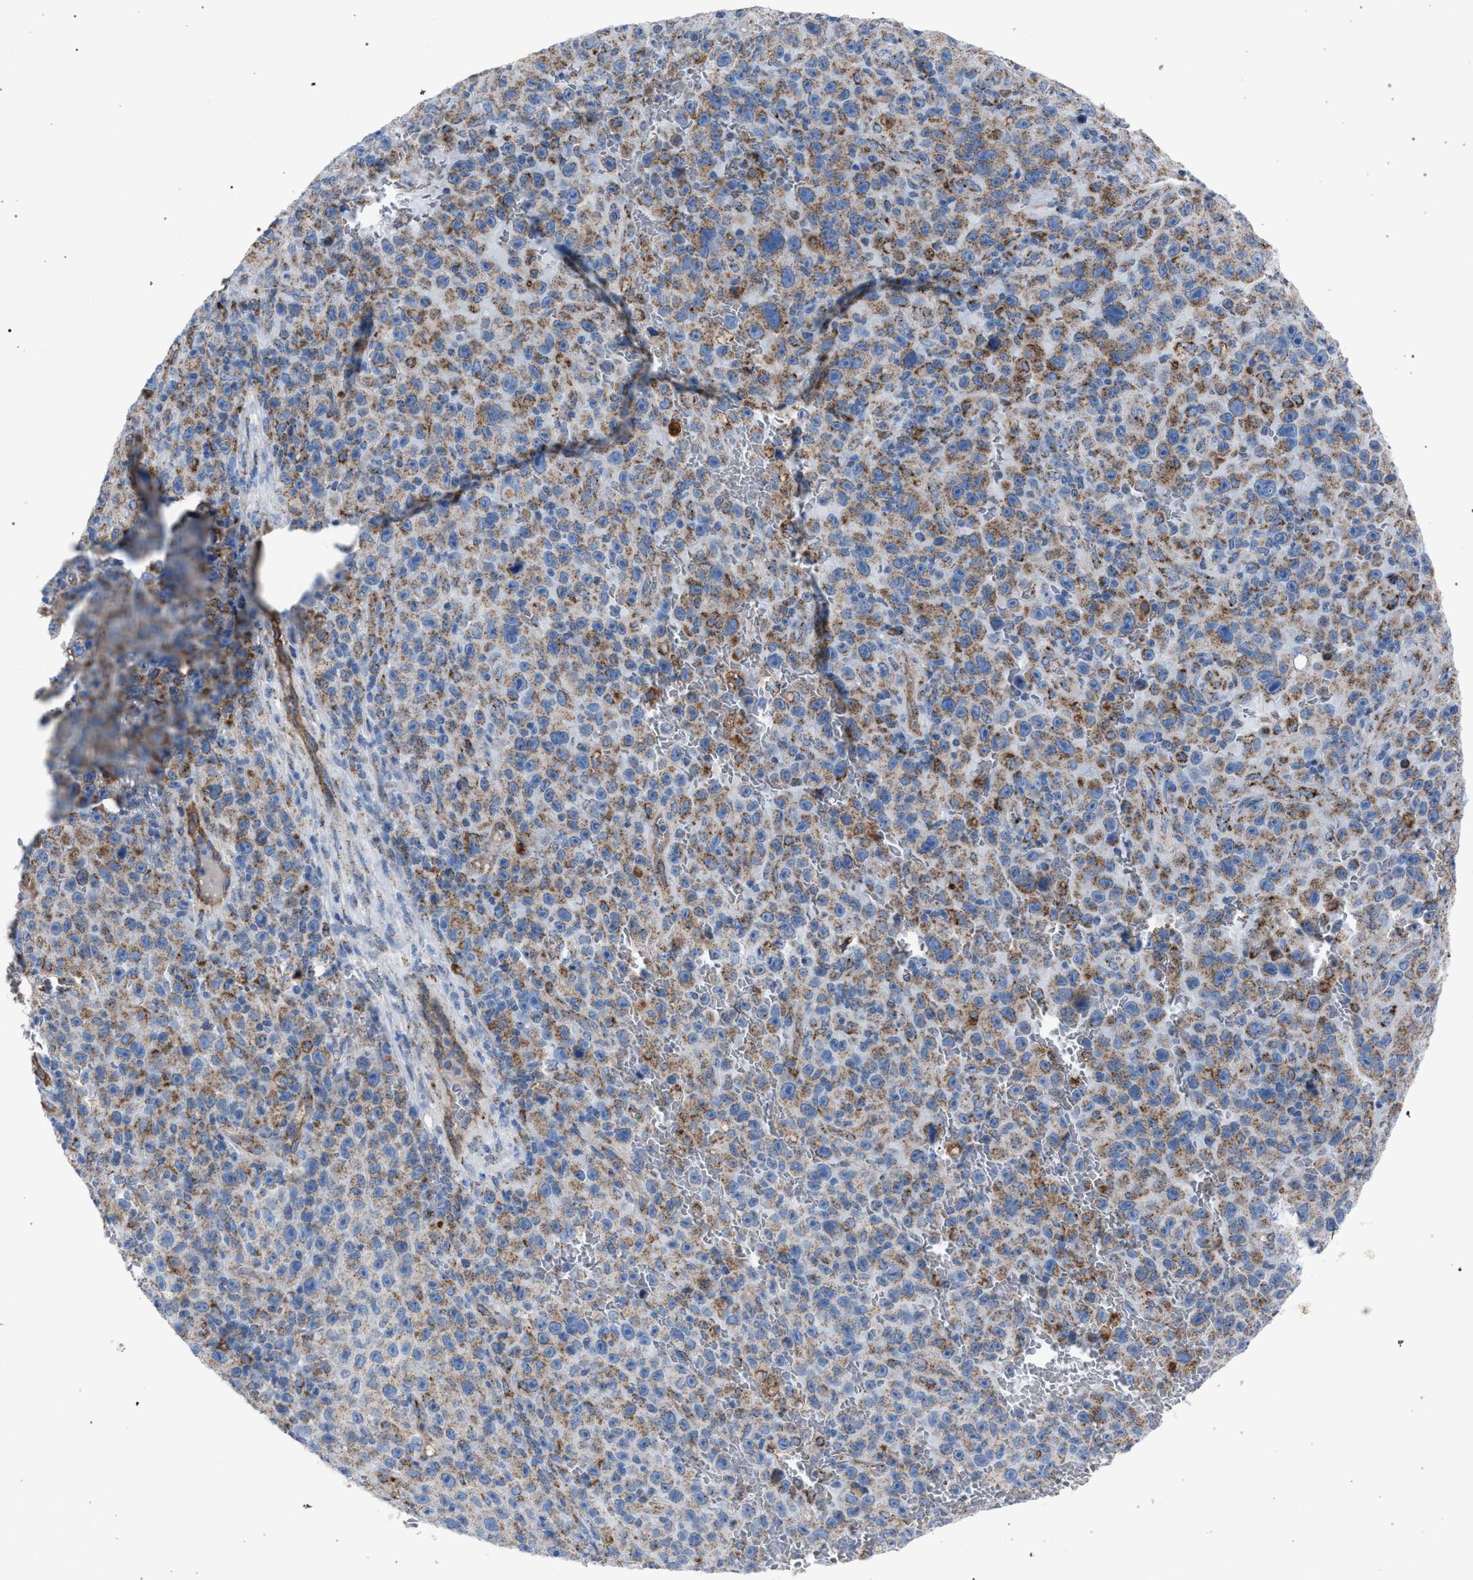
{"staining": {"intensity": "weak", "quantity": ">75%", "location": "cytoplasmic/membranous"}, "tissue": "melanoma", "cell_type": "Tumor cells", "image_type": "cancer", "snomed": [{"axis": "morphology", "description": "Malignant melanoma, NOS"}, {"axis": "topography", "description": "Skin"}], "caption": "Weak cytoplasmic/membranous positivity for a protein is appreciated in approximately >75% of tumor cells of melanoma using IHC.", "gene": "HSD17B4", "patient": {"sex": "female", "age": 82}}